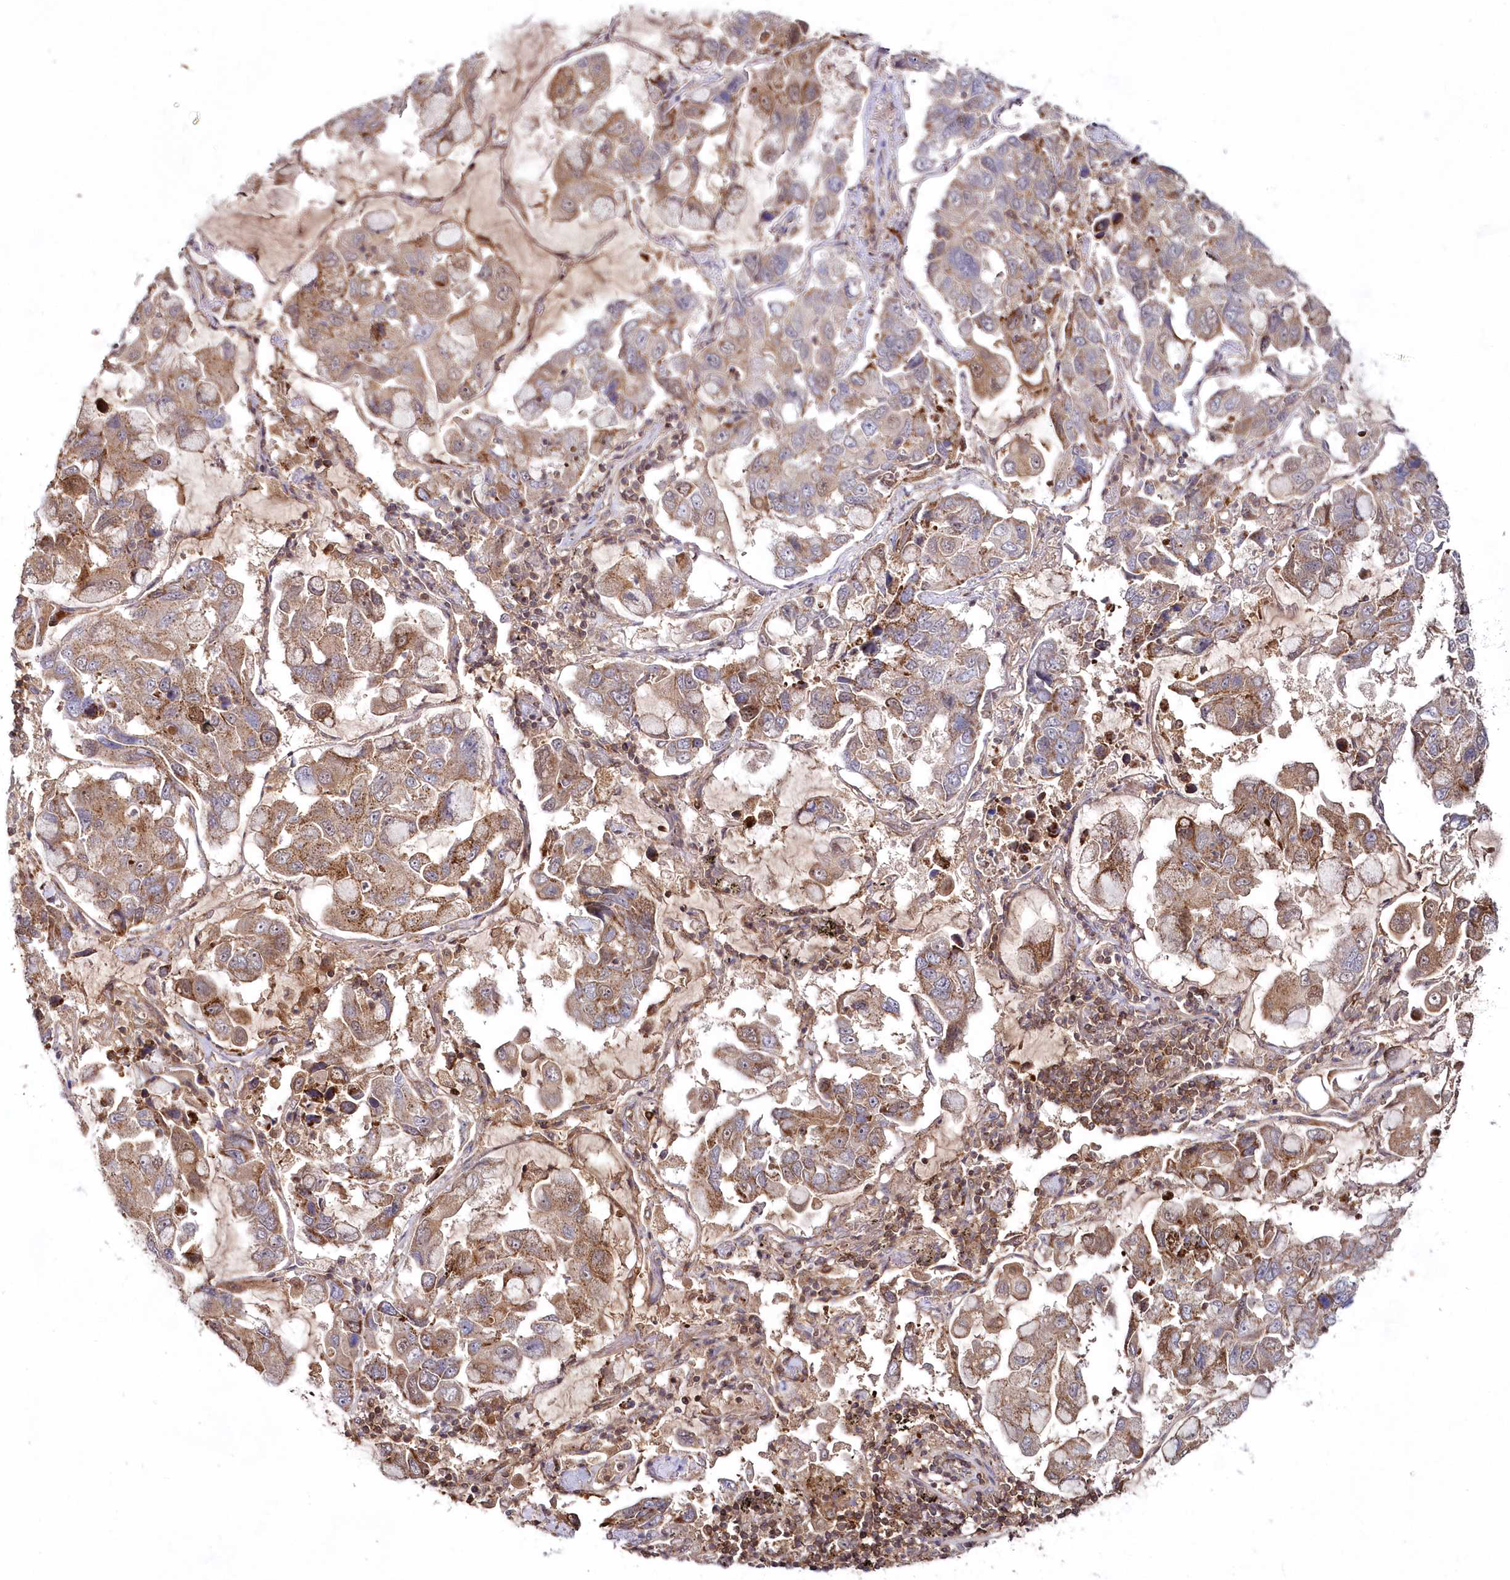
{"staining": {"intensity": "moderate", "quantity": ">75%", "location": "cytoplasmic/membranous"}, "tissue": "lung cancer", "cell_type": "Tumor cells", "image_type": "cancer", "snomed": [{"axis": "morphology", "description": "Adenocarcinoma, NOS"}, {"axis": "topography", "description": "Lung"}], "caption": "Lung cancer was stained to show a protein in brown. There is medium levels of moderate cytoplasmic/membranous staining in approximately >75% of tumor cells. (DAB (3,3'-diaminobenzidine) IHC with brightfield microscopy, high magnification).", "gene": "IMPA1", "patient": {"sex": "male", "age": 64}}